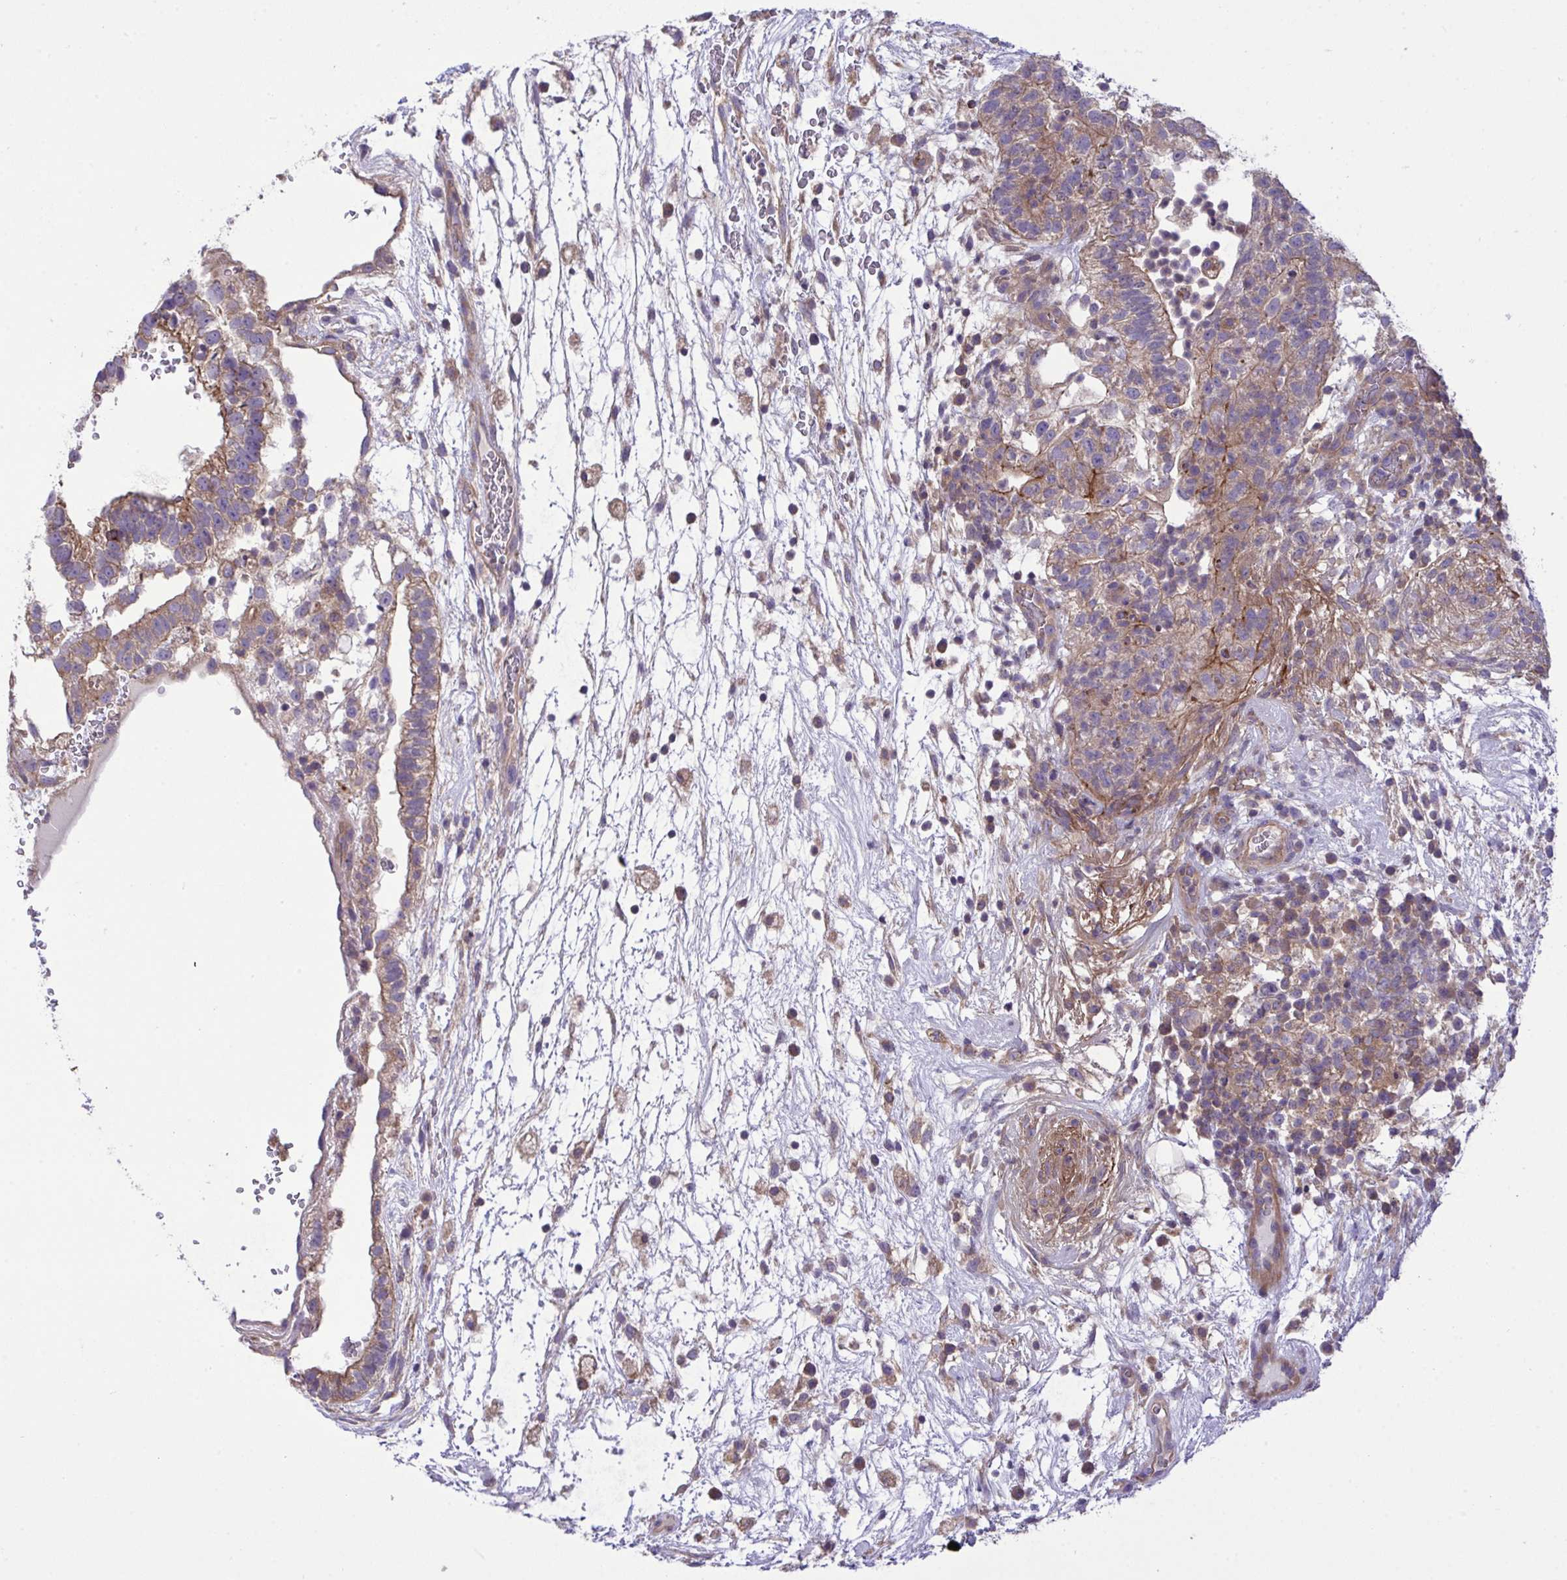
{"staining": {"intensity": "moderate", "quantity": "25%-75%", "location": "cytoplasmic/membranous"}, "tissue": "testis cancer", "cell_type": "Tumor cells", "image_type": "cancer", "snomed": [{"axis": "morphology", "description": "Normal tissue, NOS"}, {"axis": "morphology", "description": "Carcinoma, Embryonal, NOS"}, {"axis": "topography", "description": "Testis"}], "caption": "There is medium levels of moderate cytoplasmic/membranous staining in tumor cells of testis cancer, as demonstrated by immunohistochemical staining (brown color).", "gene": "GRB14", "patient": {"sex": "male", "age": 32}}